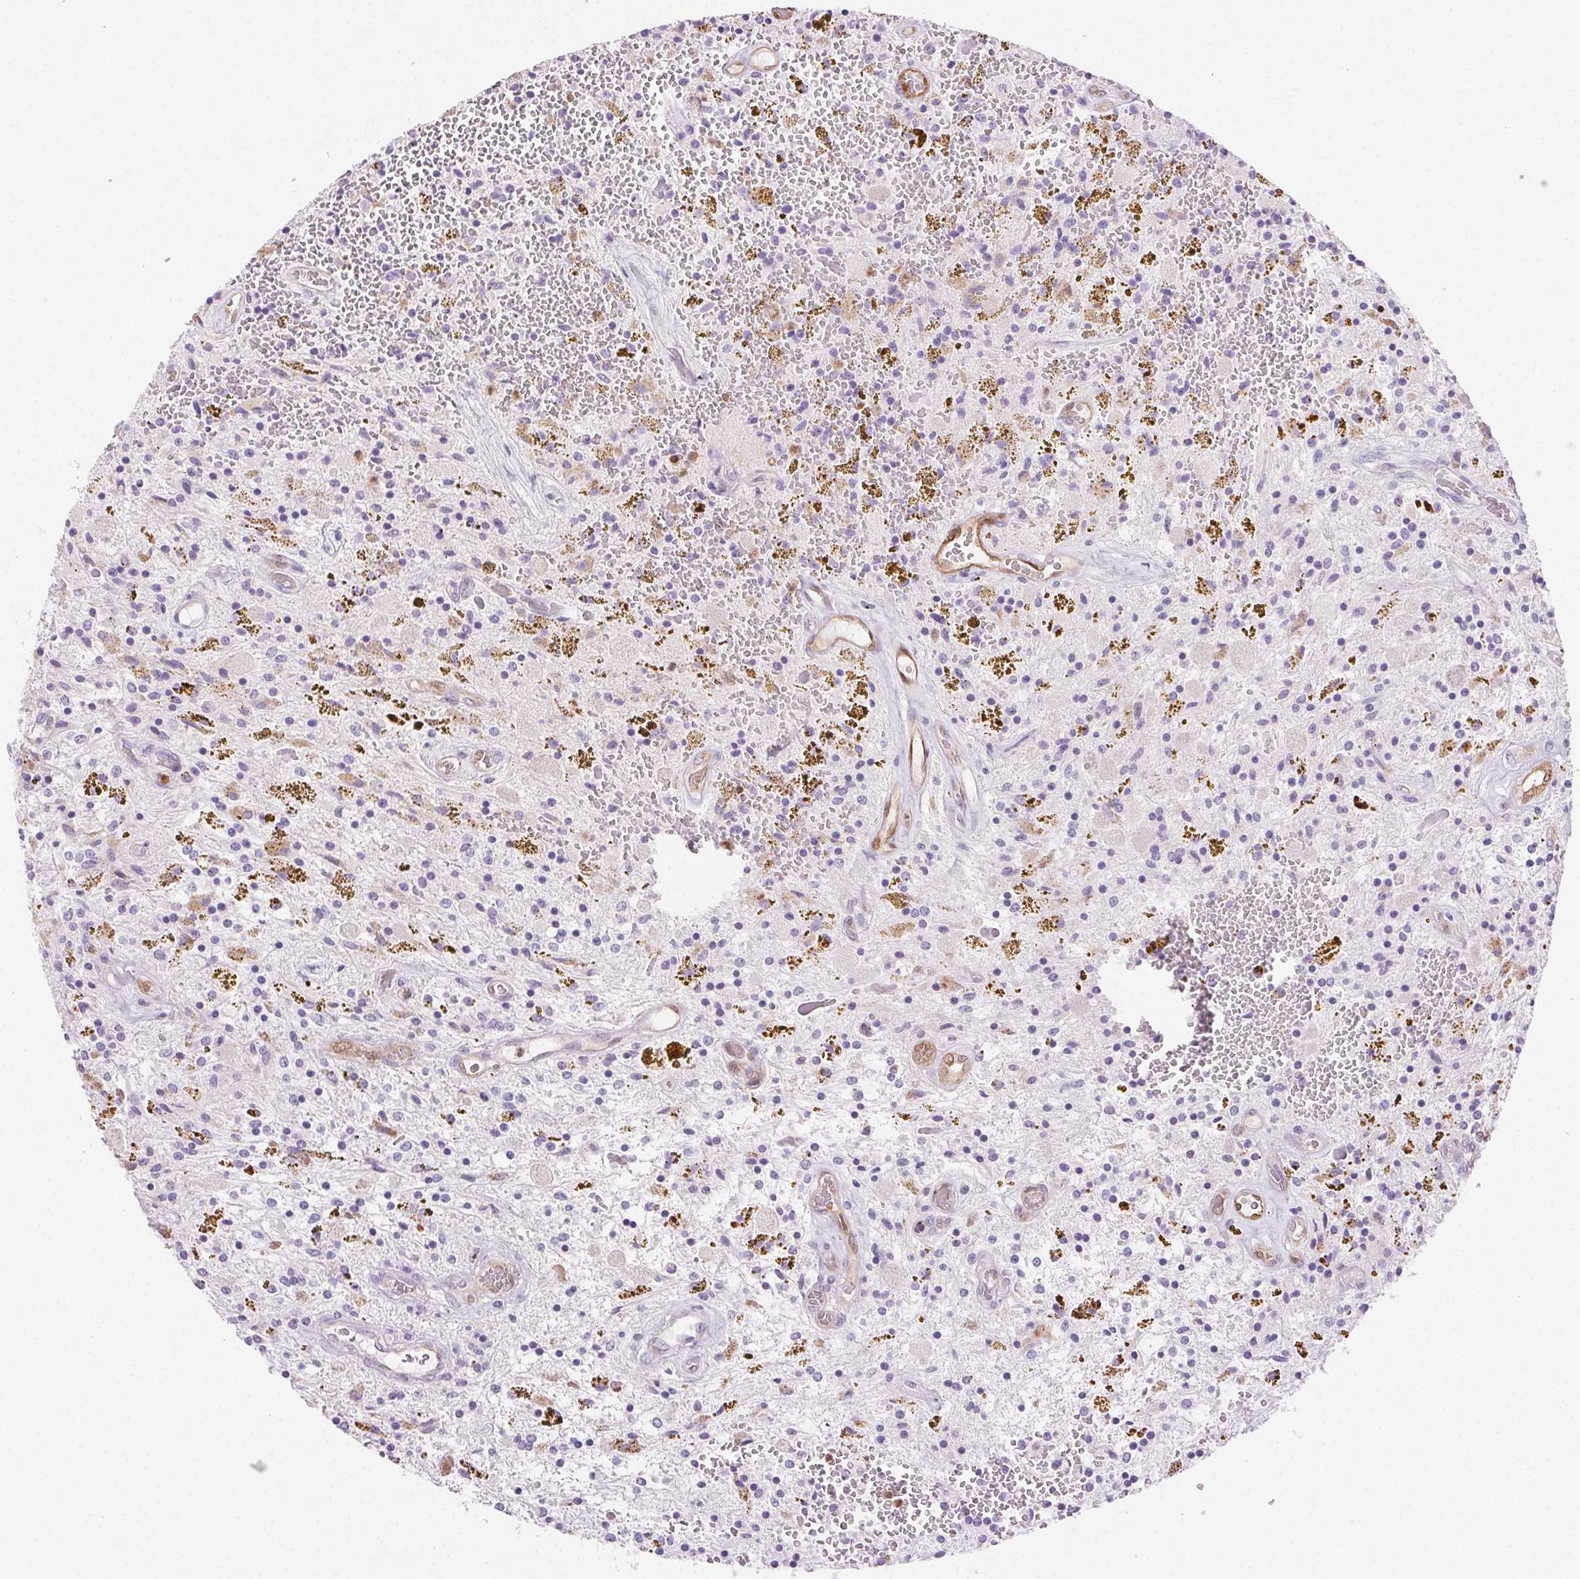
{"staining": {"intensity": "negative", "quantity": "none", "location": "none"}, "tissue": "glioma", "cell_type": "Tumor cells", "image_type": "cancer", "snomed": [{"axis": "morphology", "description": "Glioma, malignant, Low grade"}, {"axis": "topography", "description": "Cerebellum"}], "caption": "IHC histopathology image of neoplastic tissue: human glioma stained with DAB displays no significant protein expression in tumor cells. Nuclei are stained in blue.", "gene": "TMEM45A", "patient": {"sex": "female", "age": 14}}